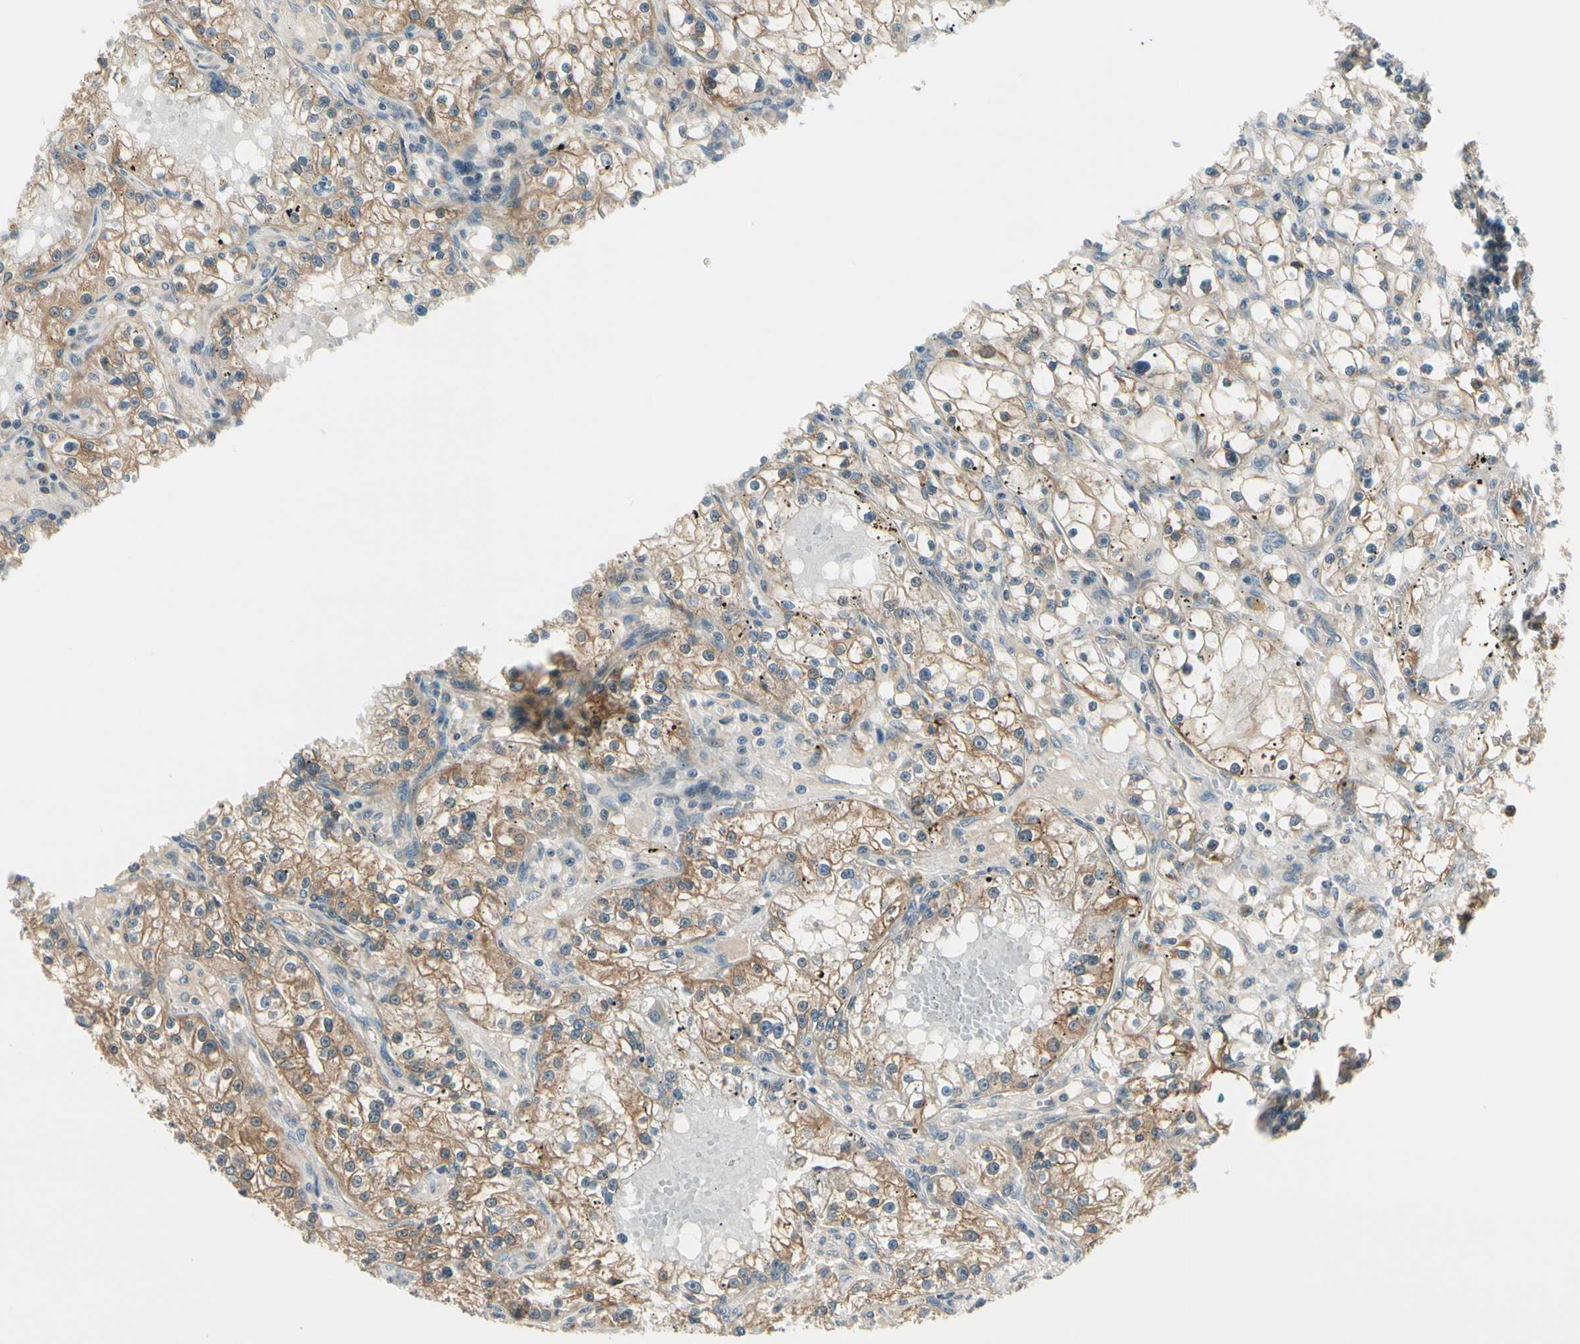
{"staining": {"intensity": "moderate", "quantity": ">75%", "location": "cytoplasmic/membranous"}, "tissue": "renal cancer", "cell_type": "Tumor cells", "image_type": "cancer", "snomed": [{"axis": "morphology", "description": "Adenocarcinoma, NOS"}, {"axis": "topography", "description": "Kidney"}], "caption": "Moderate cytoplasmic/membranous expression for a protein is appreciated in about >75% of tumor cells of renal adenocarcinoma using IHC.", "gene": "BNIP1", "patient": {"sex": "male", "age": 56}}